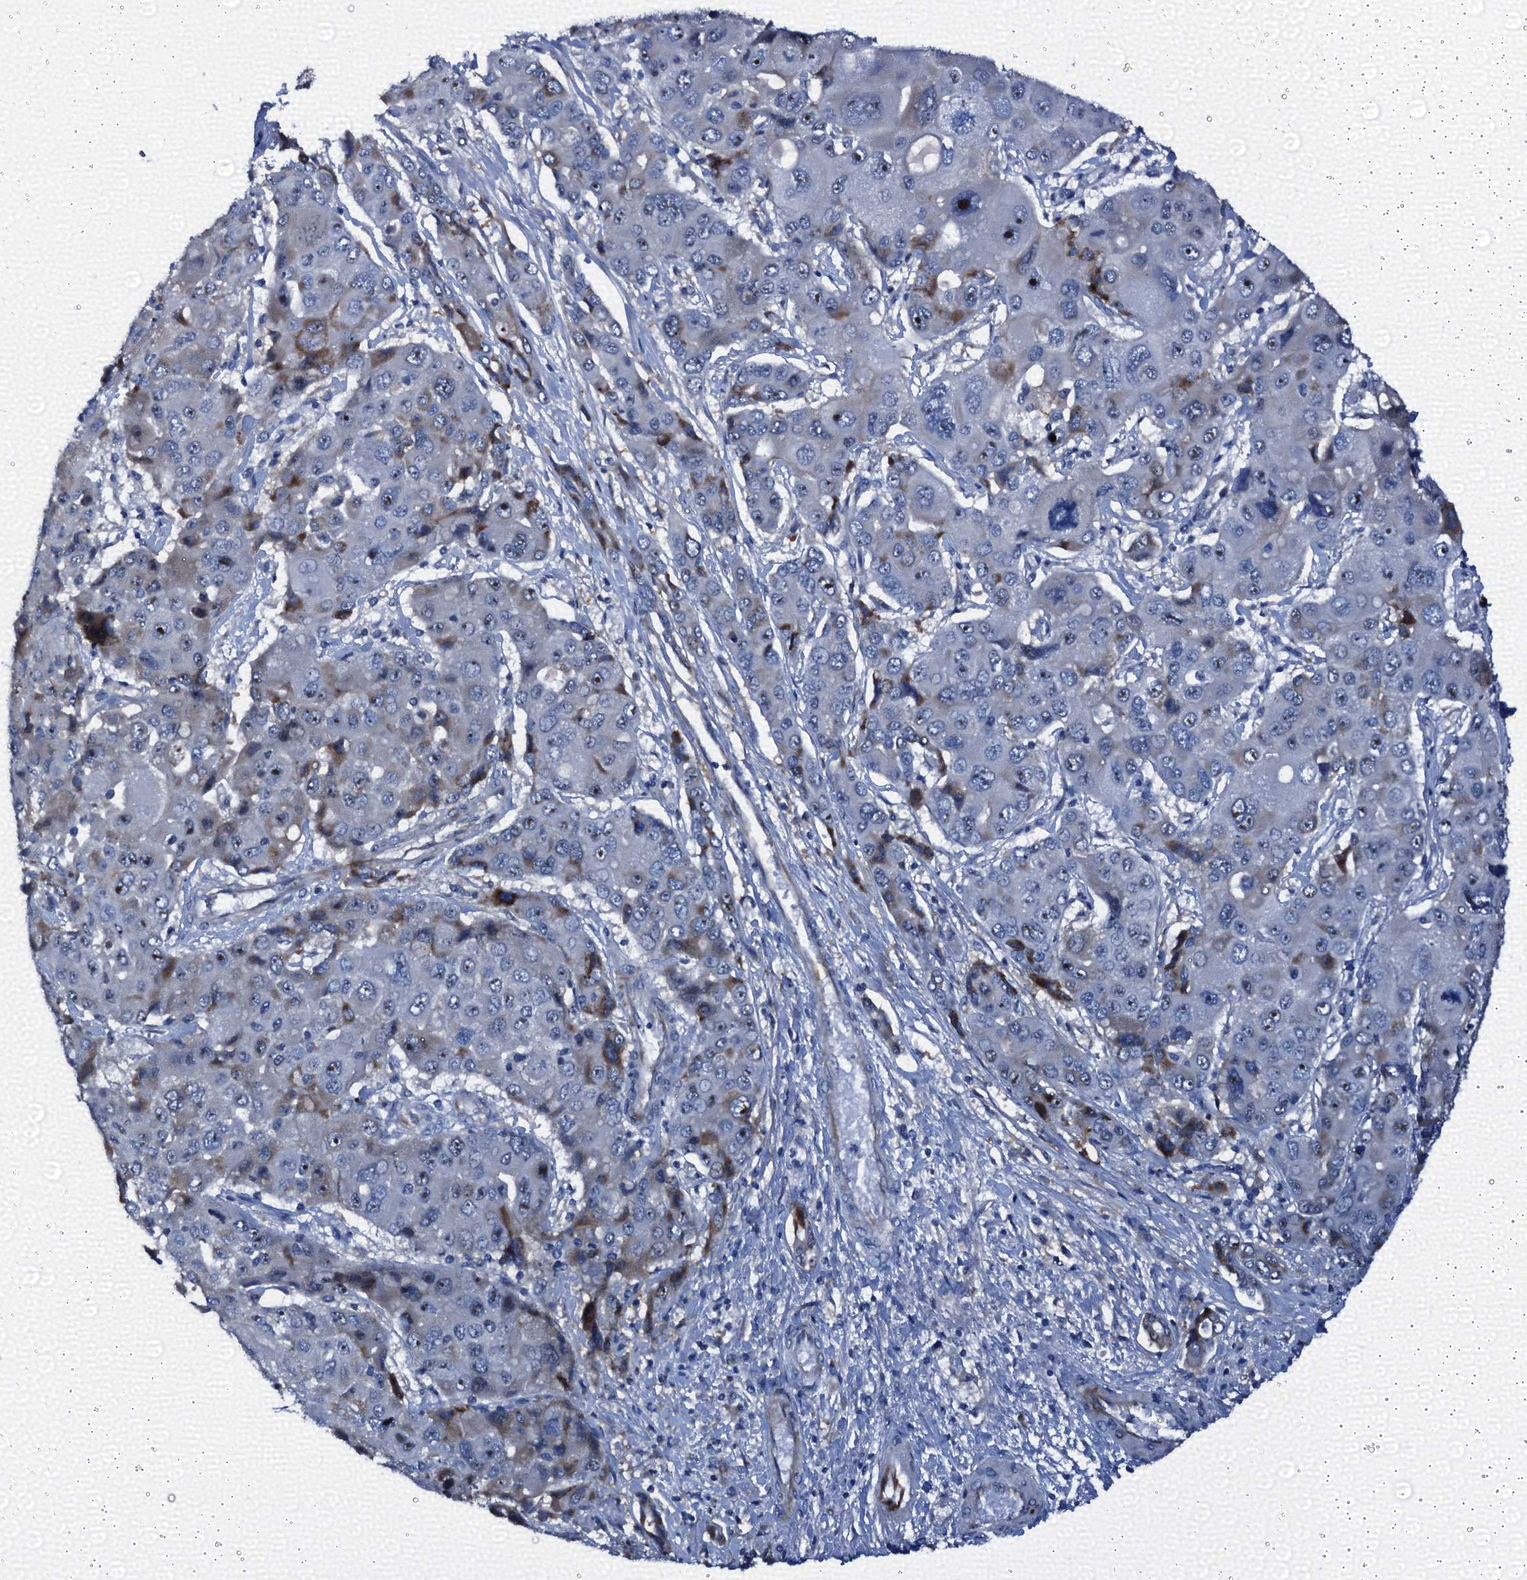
{"staining": {"intensity": "weak", "quantity": "<25%", "location": "cytoplasmic/membranous"}, "tissue": "liver cancer", "cell_type": "Tumor cells", "image_type": "cancer", "snomed": [{"axis": "morphology", "description": "Cholangiocarcinoma"}, {"axis": "topography", "description": "Liver"}], "caption": "Protein analysis of liver cancer (cholangiocarcinoma) reveals no significant positivity in tumor cells.", "gene": "EMG1", "patient": {"sex": "male", "age": 67}}